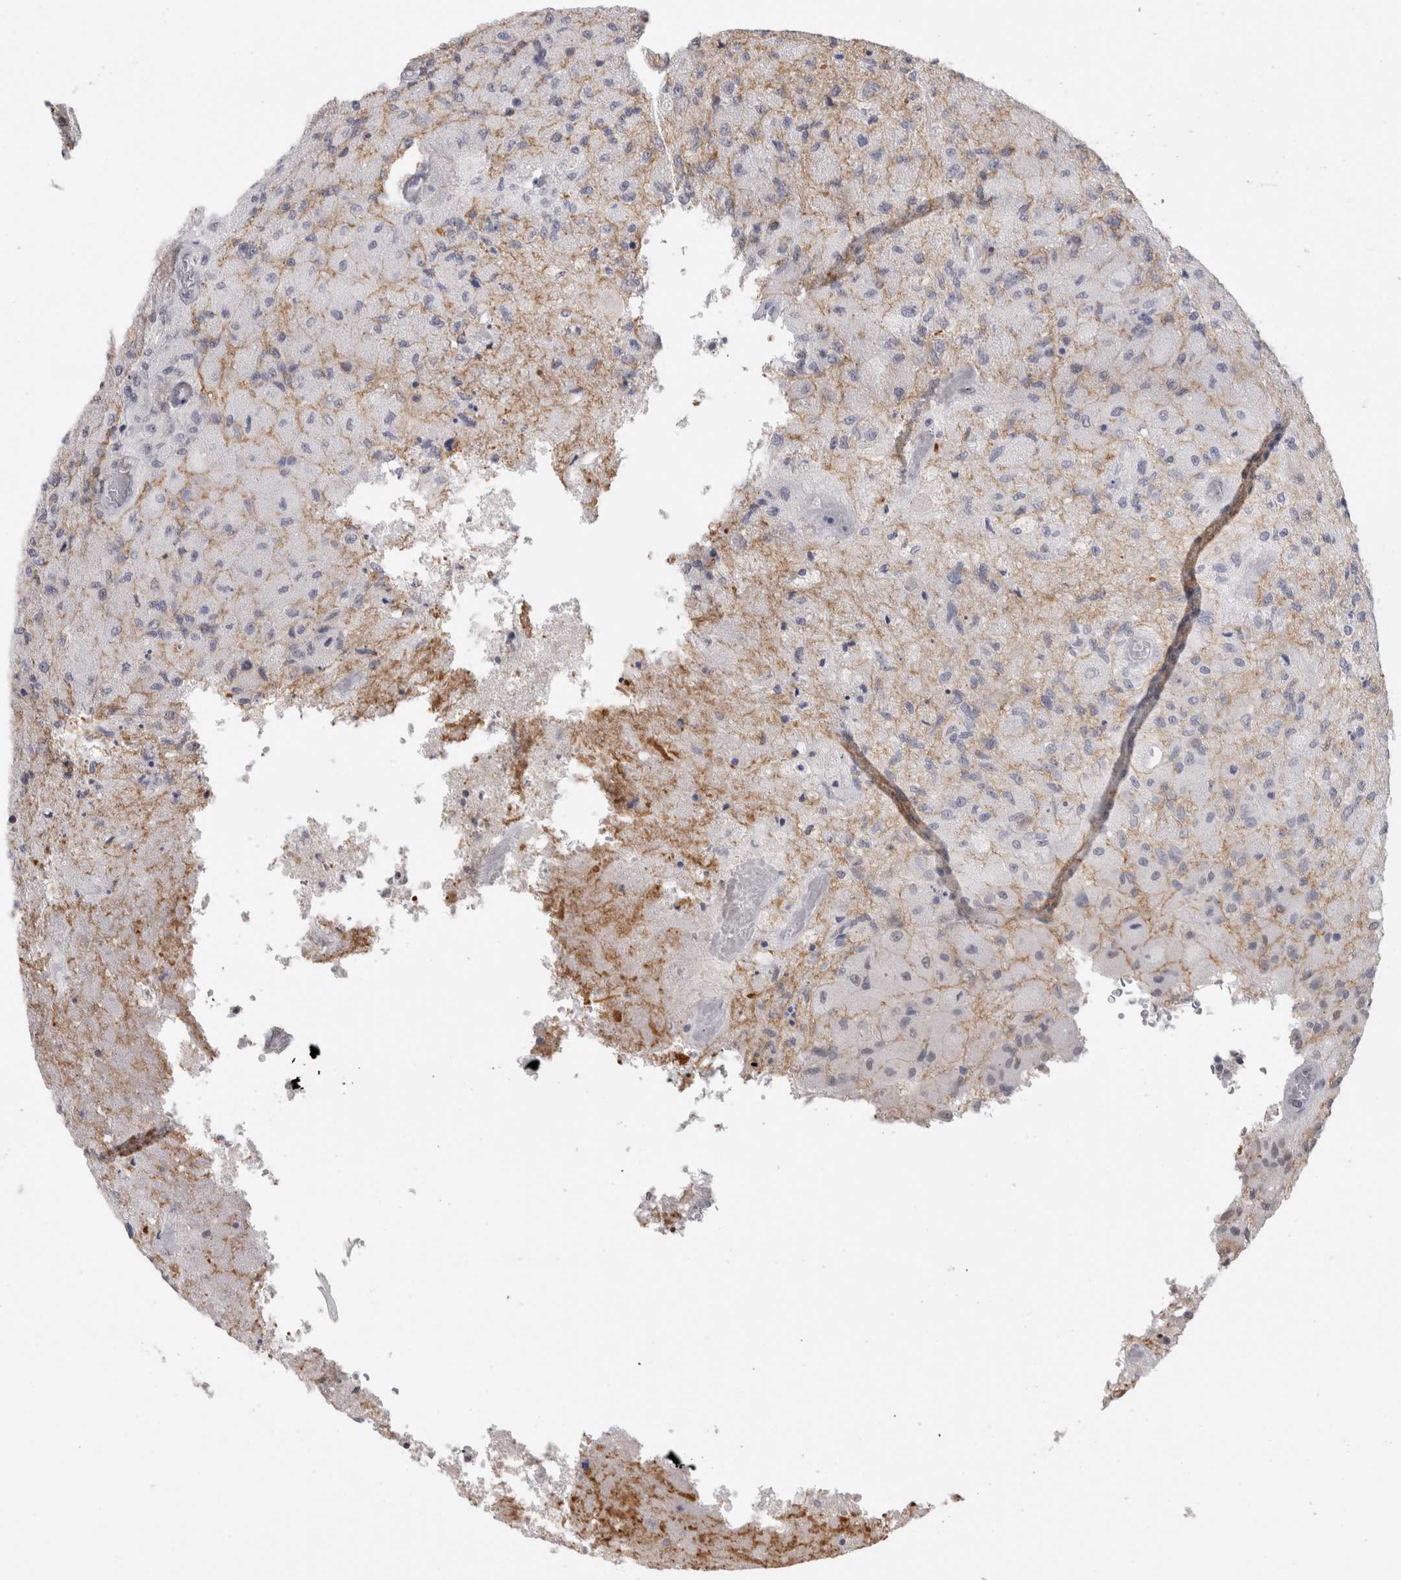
{"staining": {"intensity": "negative", "quantity": "none", "location": "none"}, "tissue": "glioma", "cell_type": "Tumor cells", "image_type": "cancer", "snomed": [{"axis": "morphology", "description": "Normal tissue, NOS"}, {"axis": "morphology", "description": "Glioma, malignant, High grade"}, {"axis": "topography", "description": "Cerebral cortex"}], "caption": "This photomicrograph is of high-grade glioma (malignant) stained with IHC to label a protein in brown with the nuclei are counter-stained blue. There is no expression in tumor cells.", "gene": "CADM3", "patient": {"sex": "male", "age": 77}}